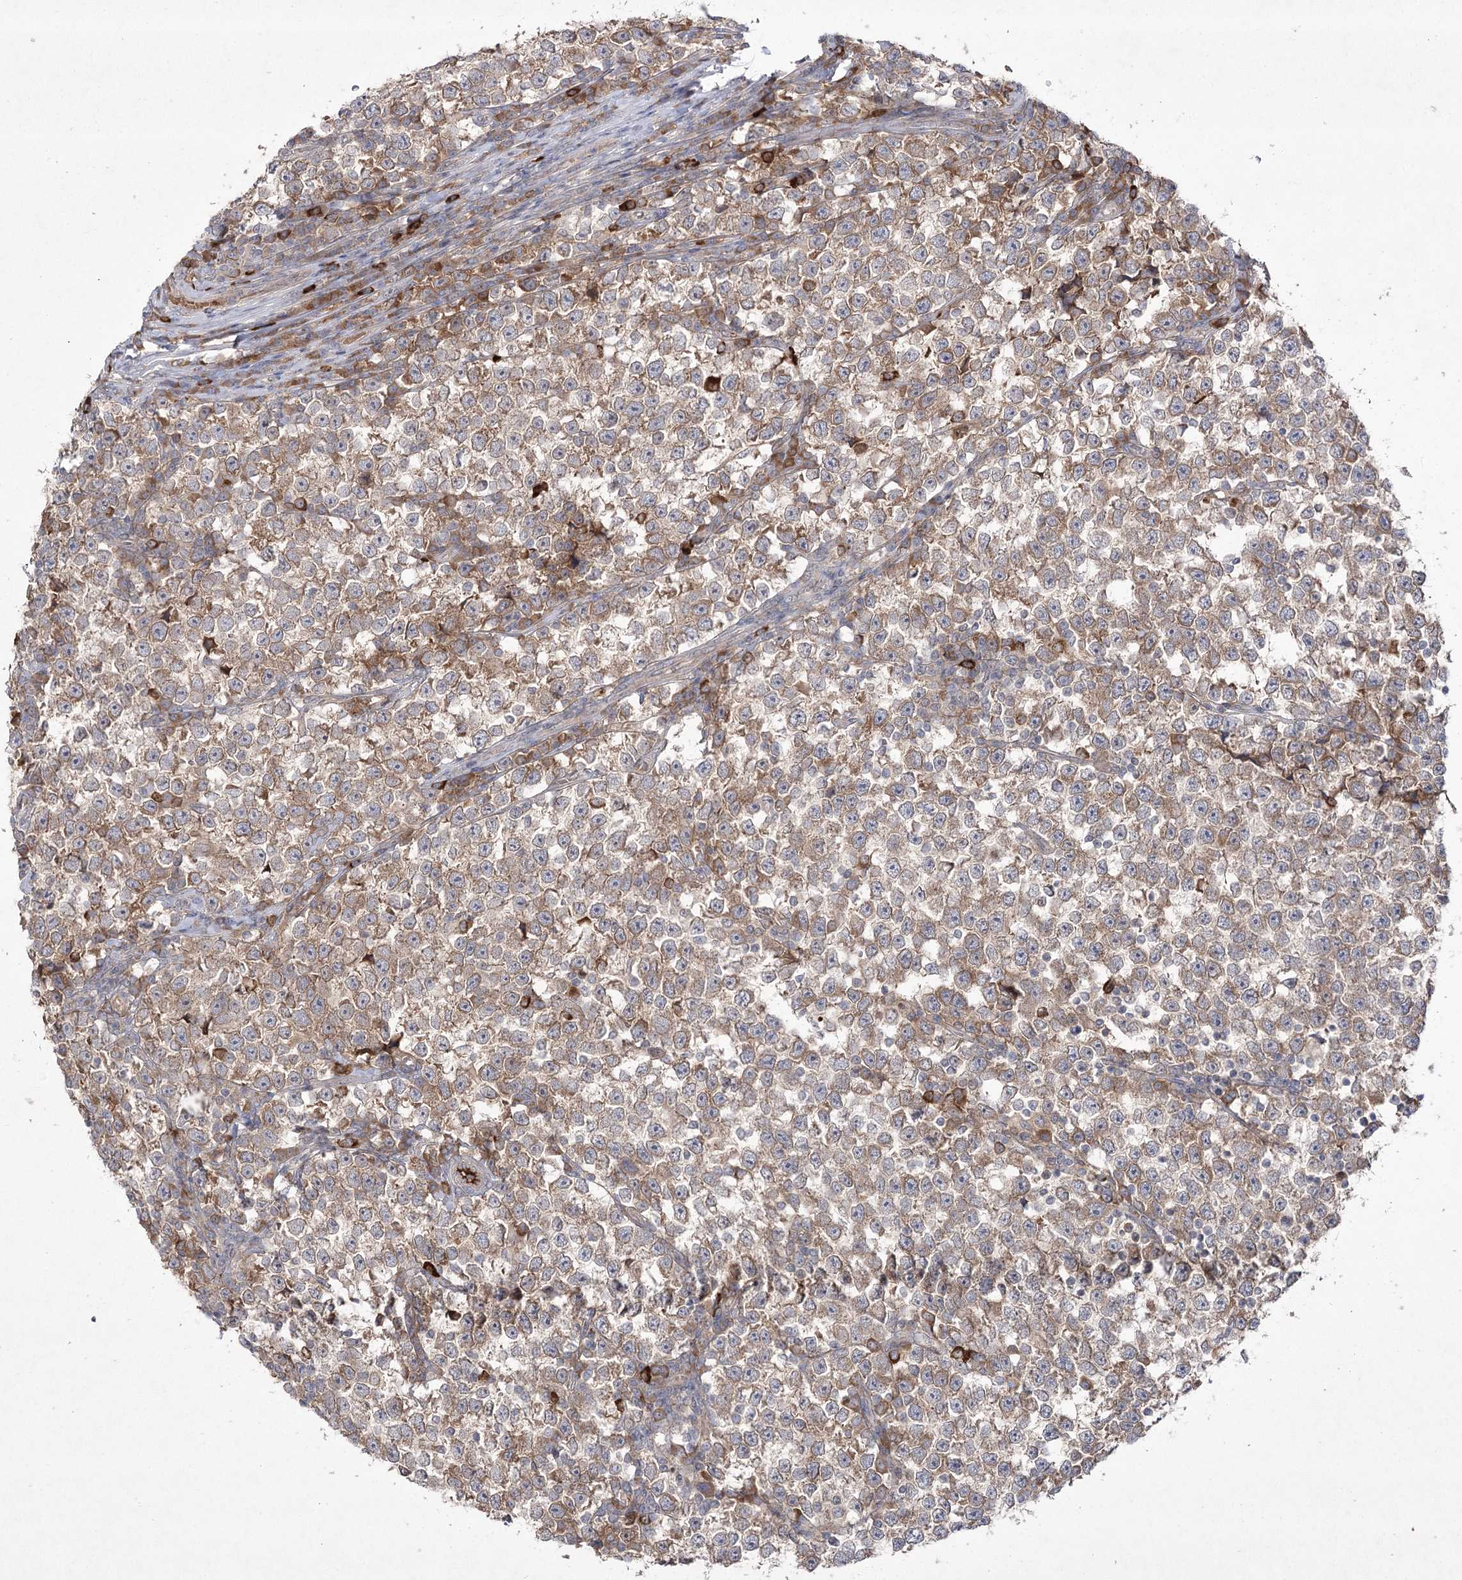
{"staining": {"intensity": "weak", "quantity": ">75%", "location": "cytoplasmic/membranous"}, "tissue": "testis cancer", "cell_type": "Tumor cells", "image_type": "cancer", "snomed": [{"axis": "morphology", "description": "Normal tissue, NOS"}, {"axis": "morphology", "description": "Seminoma, NOS"}, {"axis": "topography", "description": "Testis"}], "caption": "An immunohistochemistry (IHC) micrograph of tumor tissue is shown. Protein staining in brown shows weak cytoplasmic/membranous positivity in testis seminoma within tumor cells.", "gene": "PLEKHA5", "patient": {"sex": "male", "age": 43}}